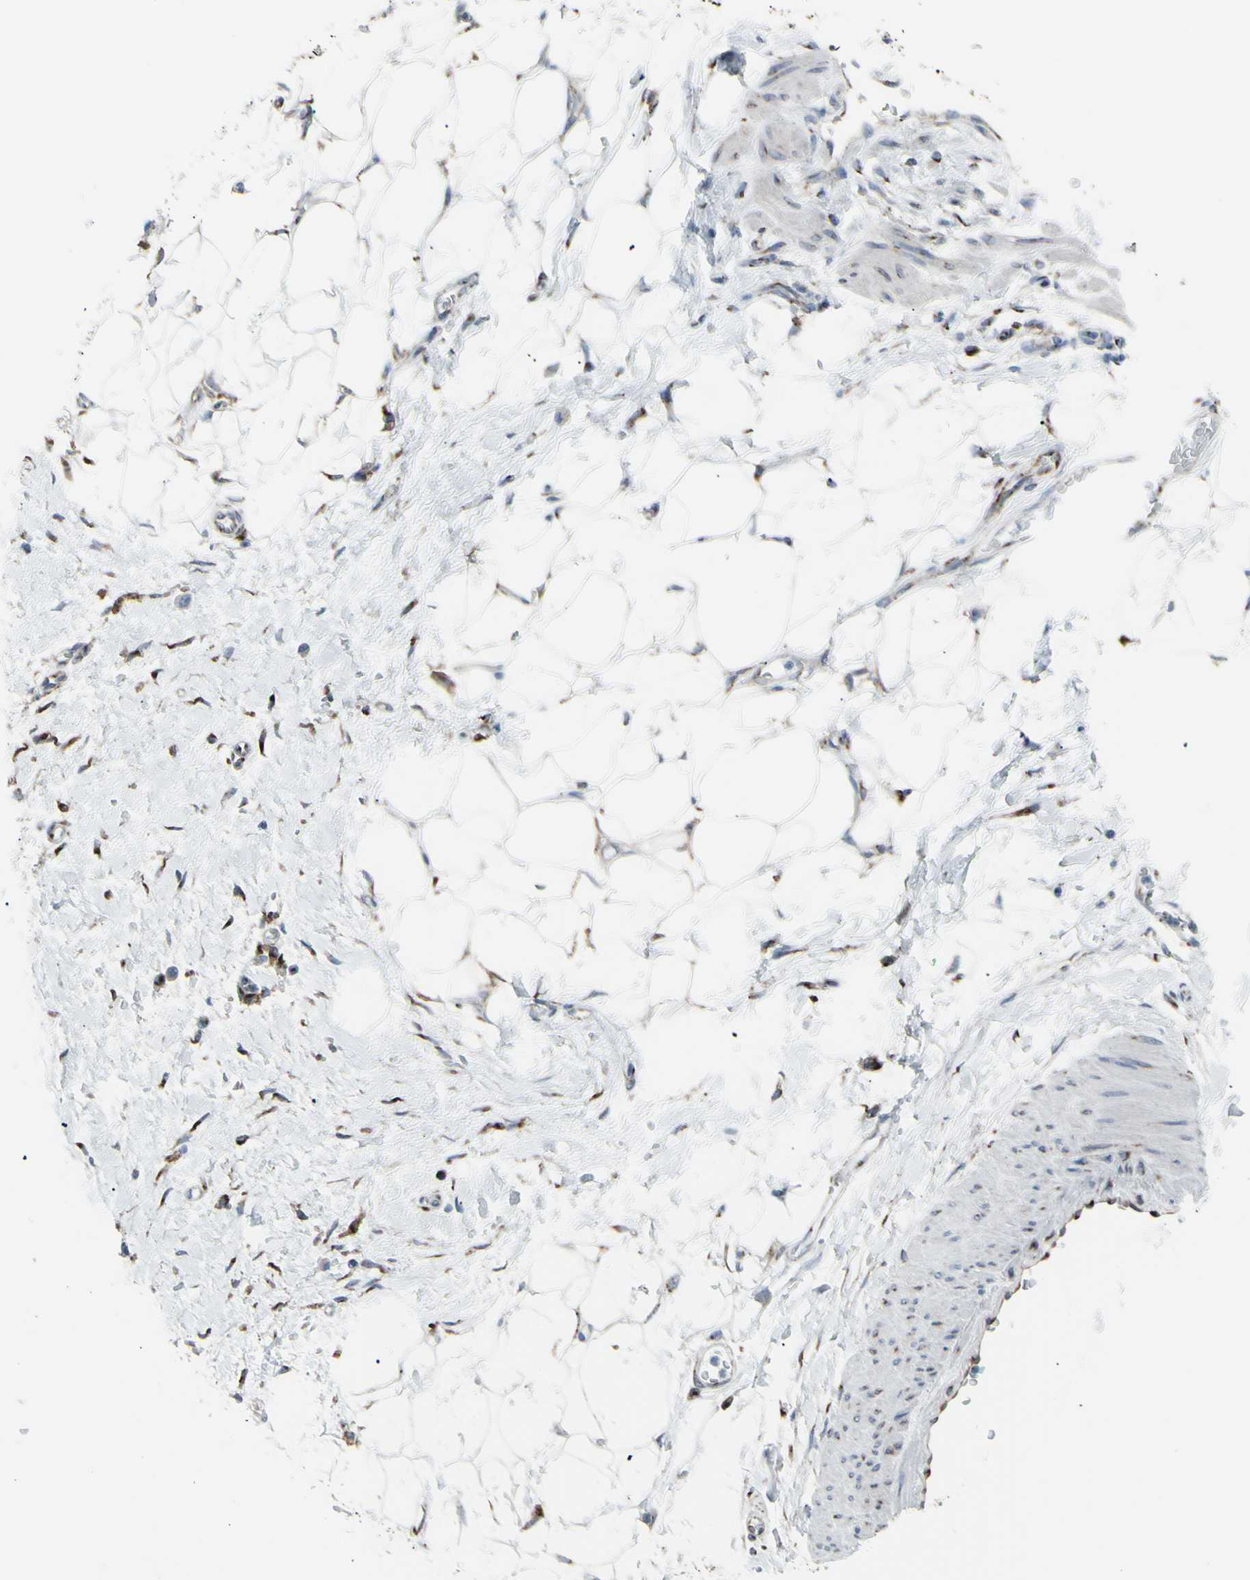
{"staining": {"intensity": "moderate", "quantity": ">75%", "location": "cytoplasmic/membranous"}, "tissue": "adipose tissue", "cell_type": "Adipocytes", "image_type": "normal", "snomed": [{"axis": "morphology", "description": "Normal tissue, NOS"}, {"axis": "morphology", "description": "Urothelial carcinoma, High grade"}, {"axis": "topography", "description": "Vascular tissue"}, {"axis": "topography", "description": "Urinary bladder"}], "caption": "A high-resolution image shows immunohistochemistry staining of unremarkable adipose tissue, which reveals moderate cytoplasmic/membranous staining in about >75% of adipocytes.", "gene": "GLG1", "patient": {"sex": "female", "age": 56}}